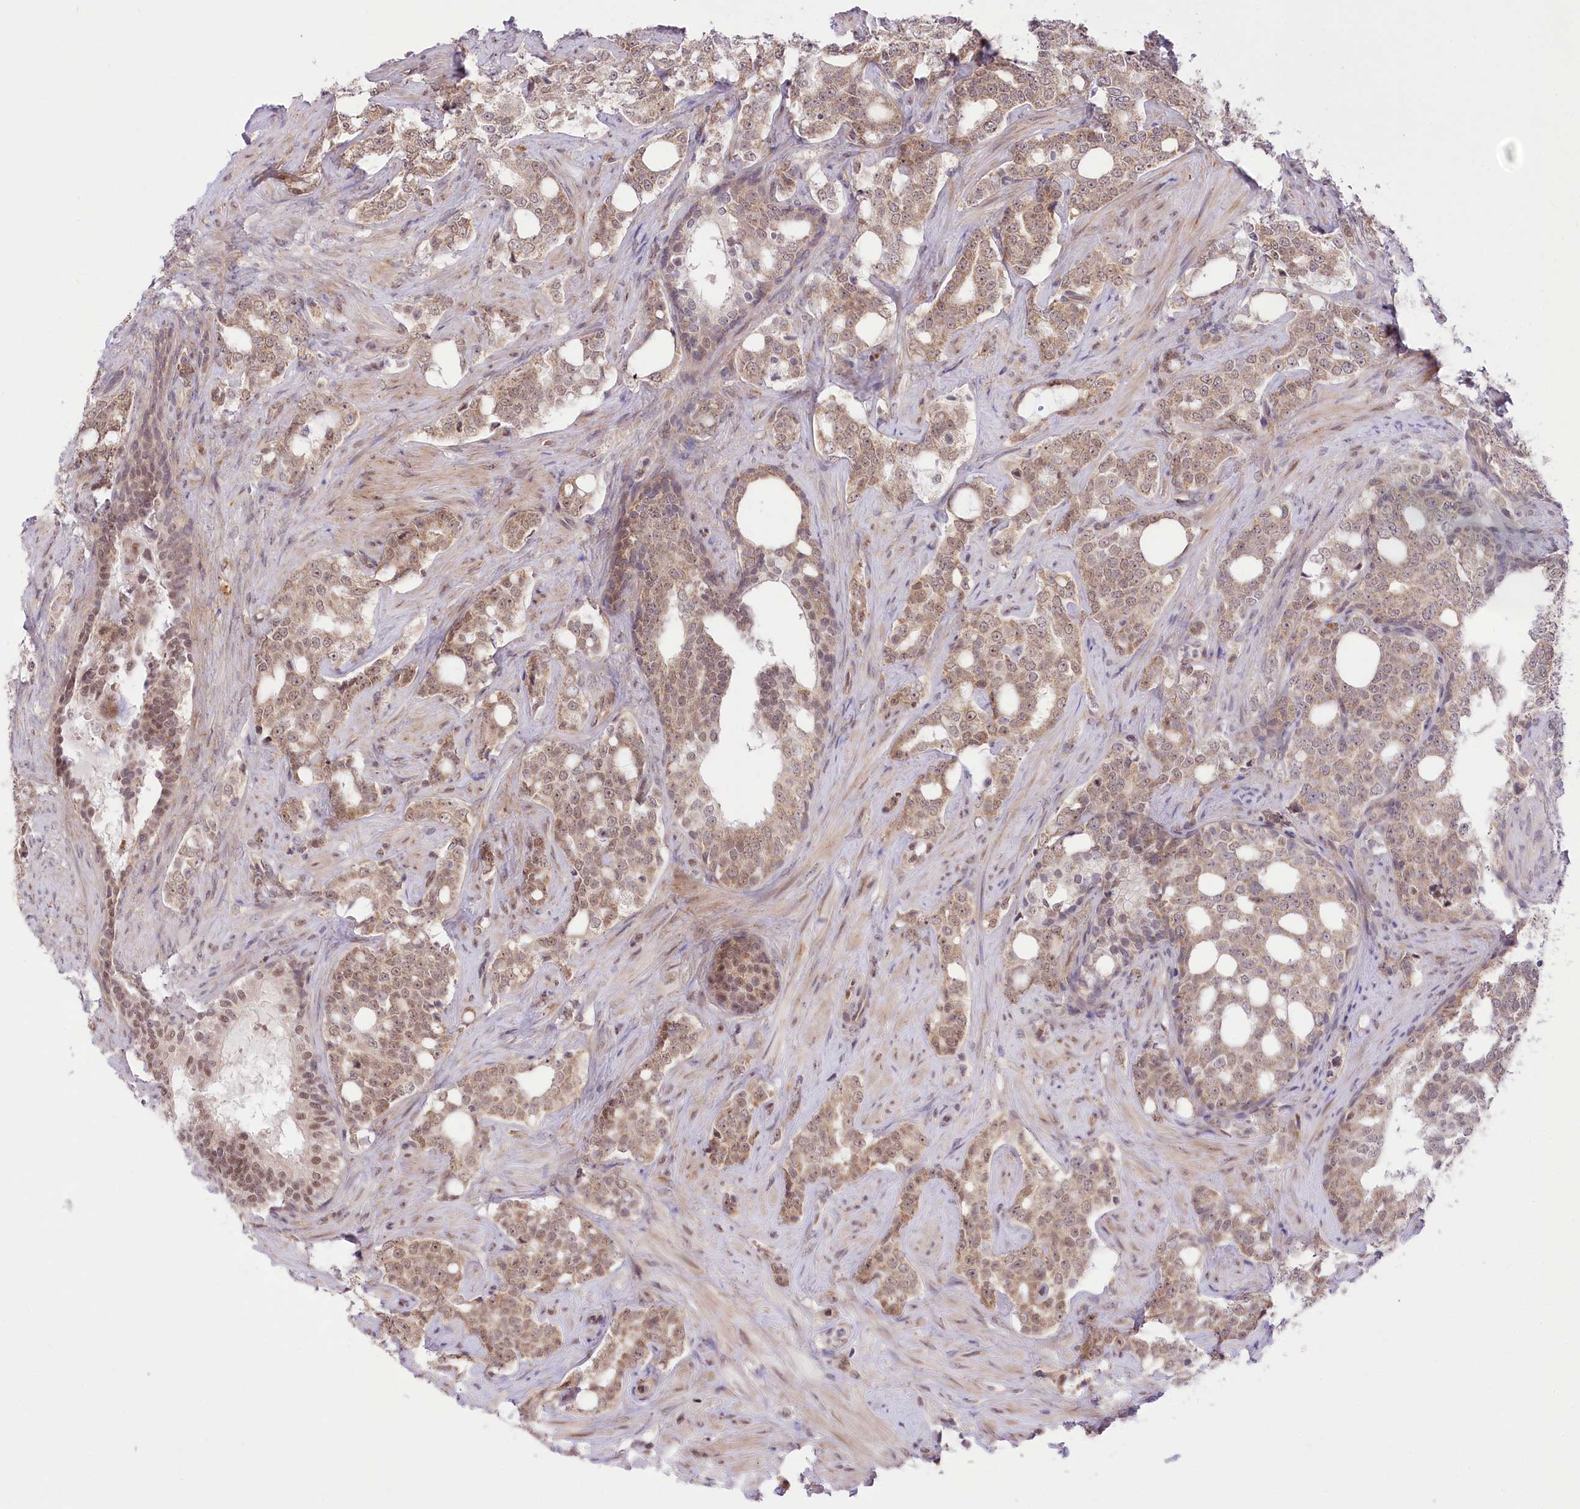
{"staining": {"intensity": "weak", "quantity": "25%-75%", "location": "cytoplasmic/membranous,nuclear"}, "tissue": "prostate cancer", "cell_type": "Tumor cells", "image_type": "cancer", "snomed": [{"axis": "morphology", "description": "Adenocarcinoma, High grade"}, {"axis": "topography", "description": "Prostate"}], "caption": "This image reveals immunohistochemistry staining of adenocarcinoma (high-grade) (prostate), with low weak cytoplasmic/membranous and nuclear staining in approximately 25%-75% of tumor cells.", "gene": "ZMAT2", "patient": {"sex": "male", "age": 64}}